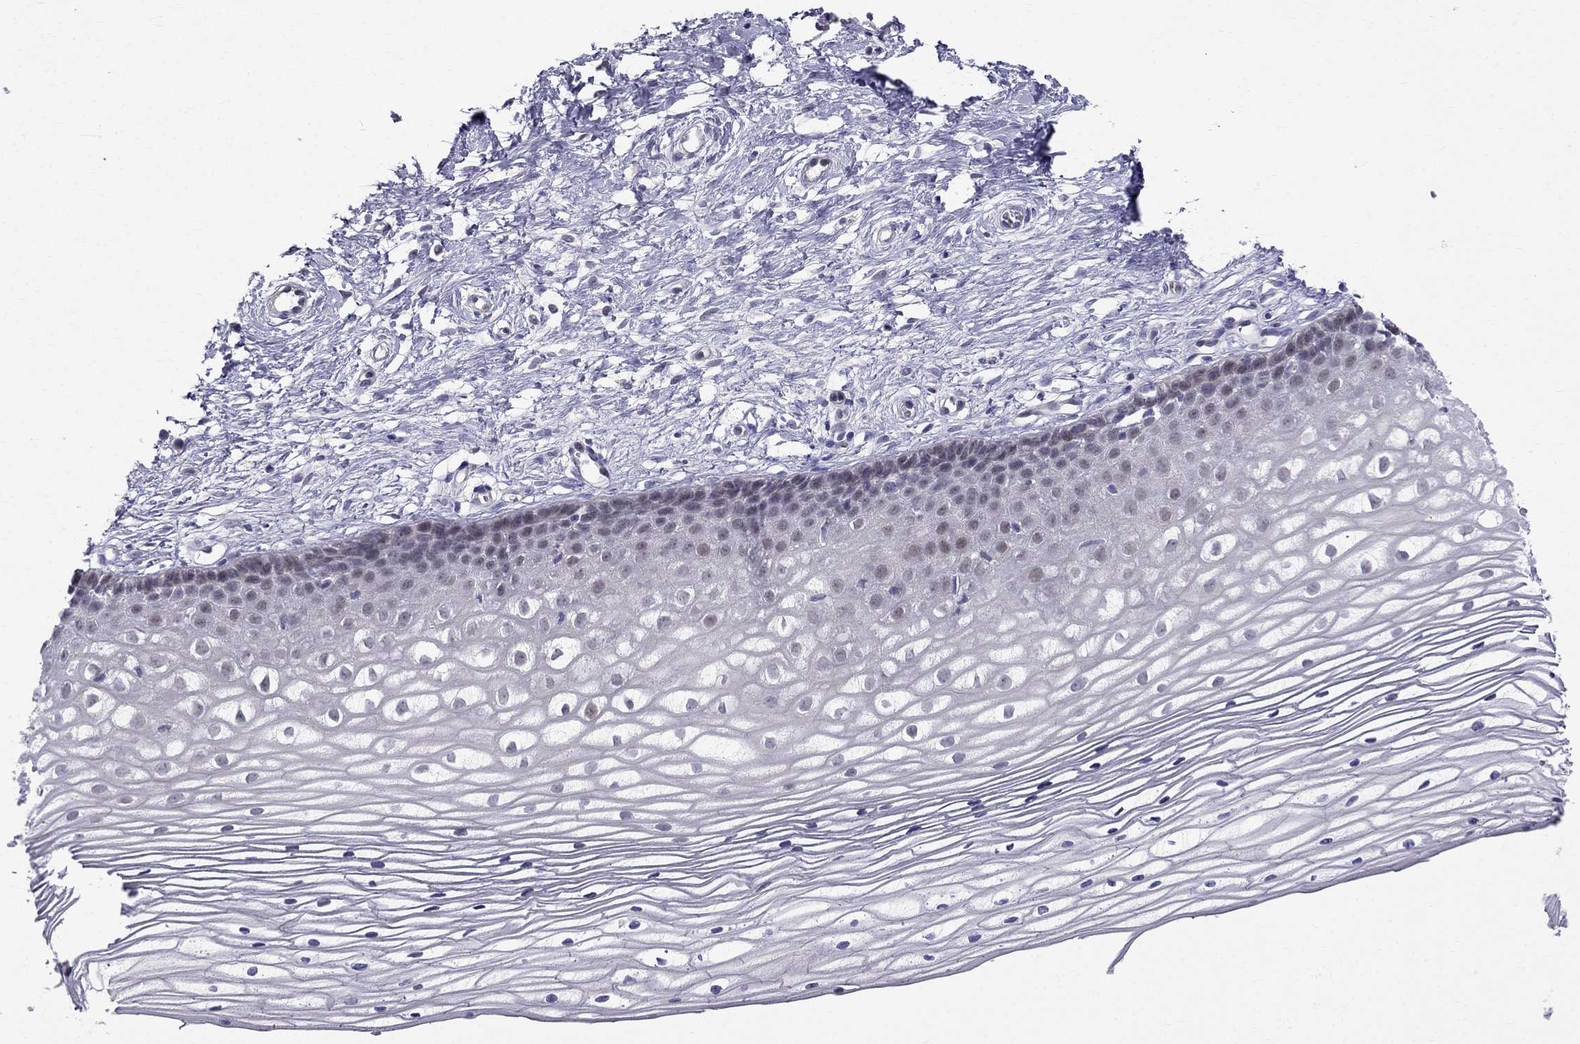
{"staining": {"intensity": "negative", "quantity": "none", "location": "none"}, "tissue": "cervix", "cell_type": "Glandular cells", "image_type": "normal", "snomed": [{"axis": "morphology", "description": "Normal tissue, NOS"}, {"axis": "topography", "description": "Cervix"}], "caption": "The photomicrograph exhibits no significant expression in glandular cells of cervix.", "gene": "BAG5", "patient": {"sex": "female", "age": 40}}